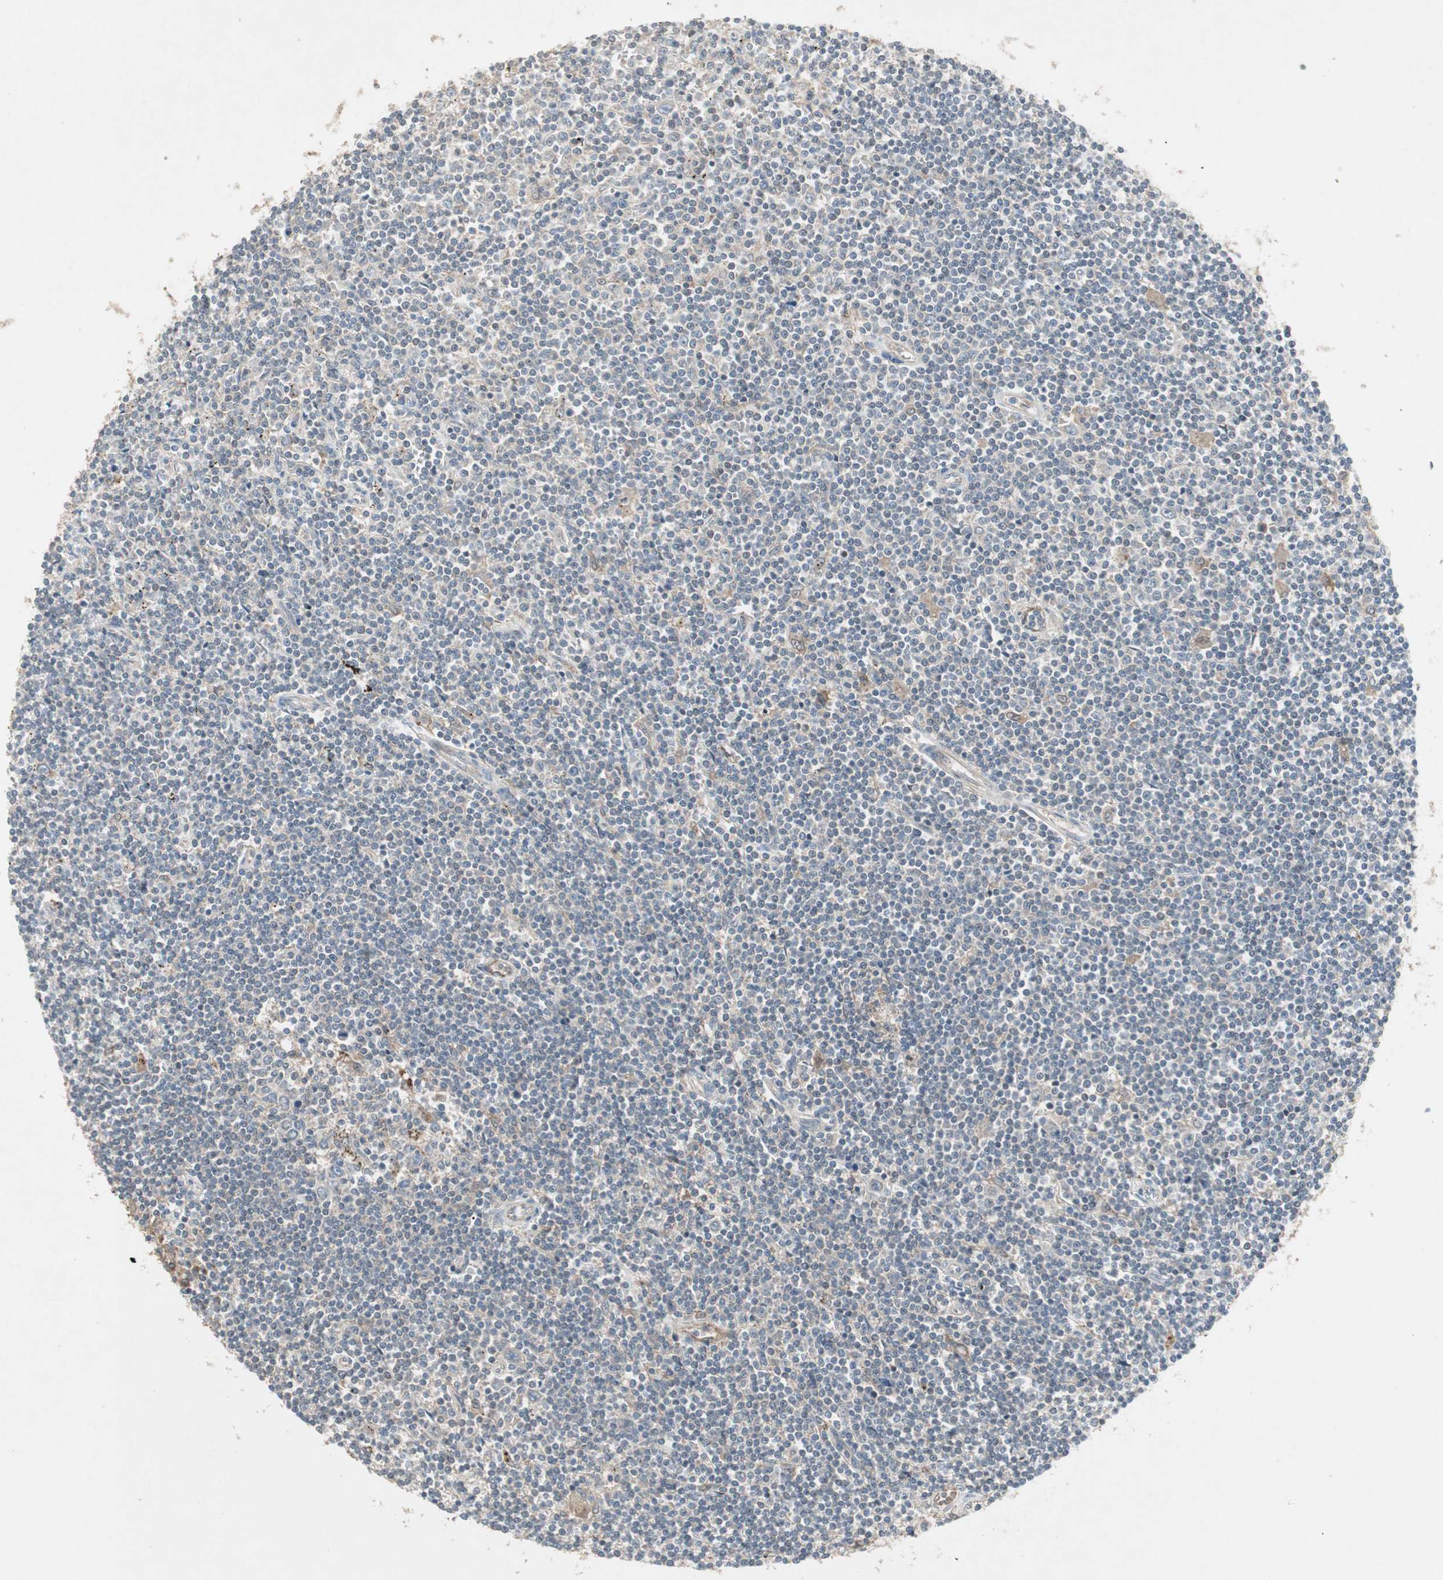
{"staining": {"intensity": "negative", "quantity": "none", "location": "none"}, "tissue": "lymphoma", "cell_type": "Tumor cells", "image_type": "cancer", "snomed": [{"axis": "morphology", "description": "Malignant lymphoma, non-Hodgkin's type, Low grade"}, {"axis": "topography", "description": "Spleen"}], "caption": "High magnification brightfield microscopy of lymphoma stained with DAB (3,3'-diaminobenzidine) (brown) and counterstained with hematoxylin (blue): tumor cells show no significant staining.", "gene": "JMJD7-PLA2G4B", "patient": {"sex": "male", "age": 76}}